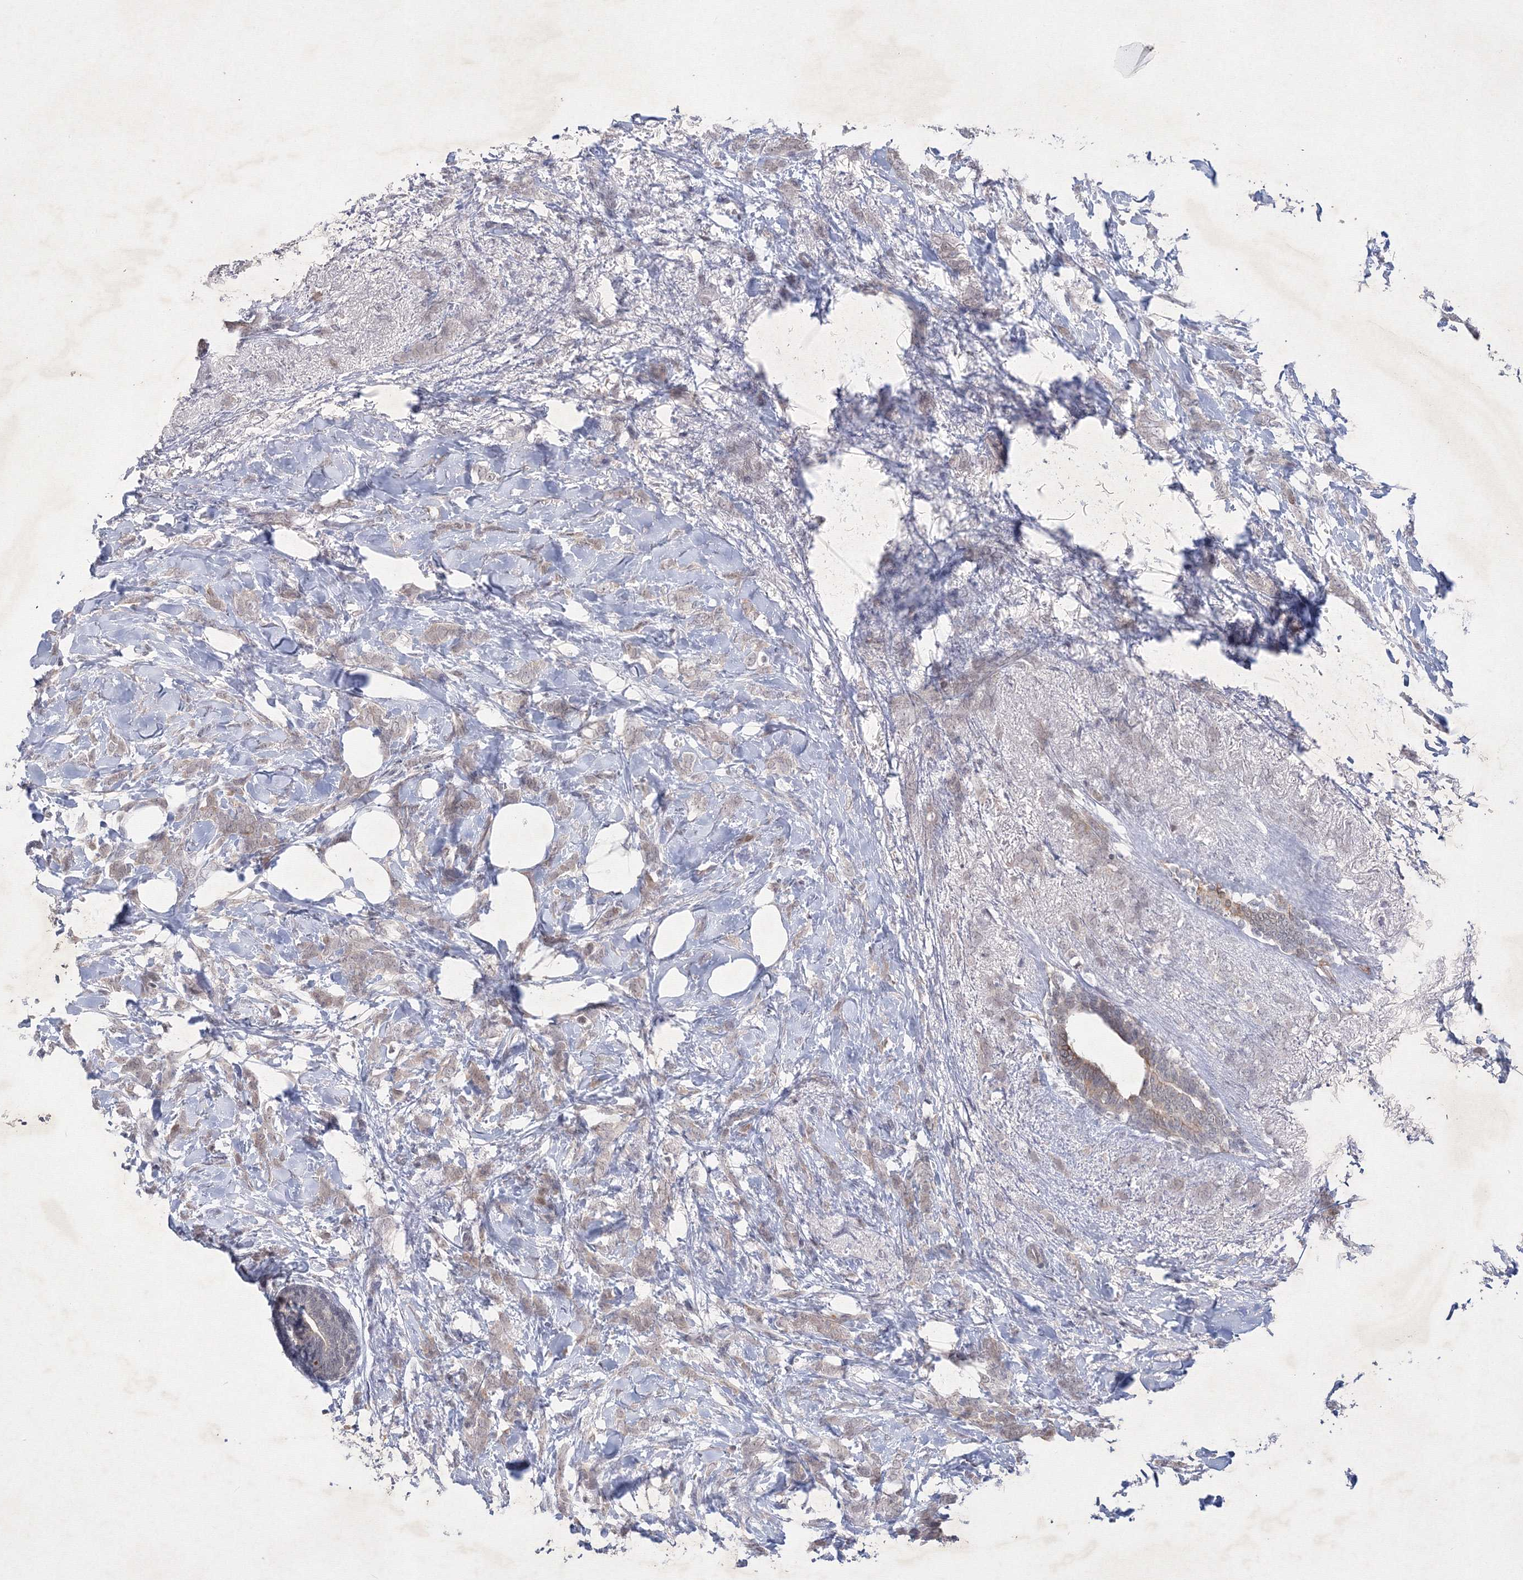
{"staining": {"intensity": "weak", "quantity": "25%-75%", "location": "cytoplasmic/membranous"}, "tissue": "breast cancer", "cell_type": "Tumor cells", "image_type": "cancer", "snomed": [{"axis": "morphology", "description": "Lobular carcinoma, in situ"}, {"axis": "morphology", "description": "Lobular carcinoma"}, {"axis": "topography", "description": "Breast"}], "caption": "Human breast cancer (lobular carcinoma in situ) stained with a protein marker exhibits weak staining in tumor cells.", "gene": "NXPE3", "patient": {"sex": "female", "age": 41}}